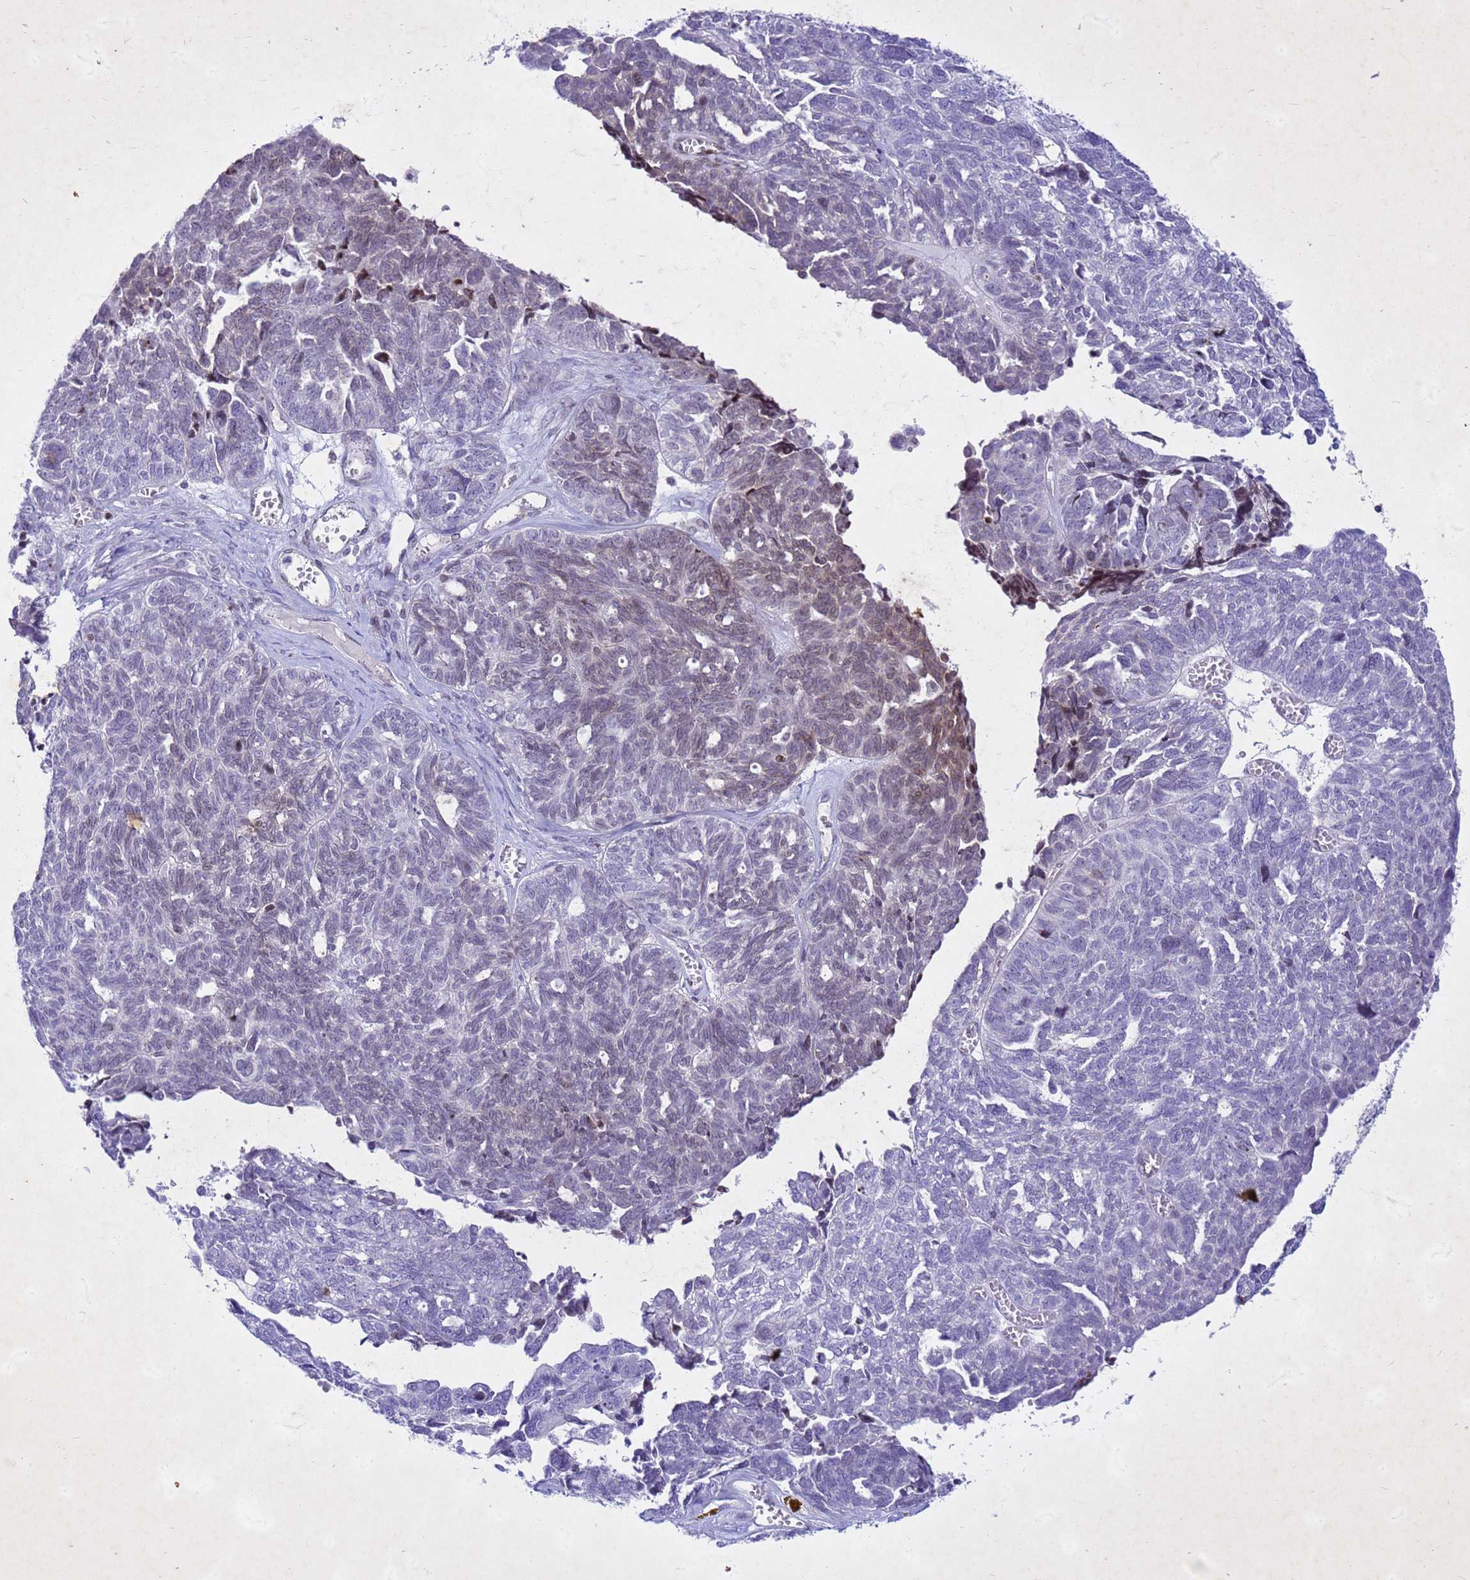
{"staining": {"intensity": "moderate", "quantity": "<25%", "location": "cytoplasmic/membranous,nuclear"}, "tissue": "ovarian cancer", "cell_type": "Tumor cells", "image_type": "cancer", "snomed": [{"axis": "morphology", "description": "Cystadenocarcinoma, serous, NOS"}, {"axis": "topography", "description": "Ovary"}], "caption": "High-magnification brightfield microscopy of ovarian cancer (serous cystadenocarcinoma) stained with DAB (3,3'-diaminobenzidine) (brown) and counterstained with hematoxylin (blue). tumor cells exhibit moderate cytoplasmic/membranous and nuclear expression is appreciated in about<25% of cells. The protein of interest is stained brown, and the nuclei are stained in blue (DAB (3,3'-diaminobenzidine) IHC with brightfield microscopy, high magnification).", "gene": "COPS9", "patient": {"sex": "female", "age": 79}}